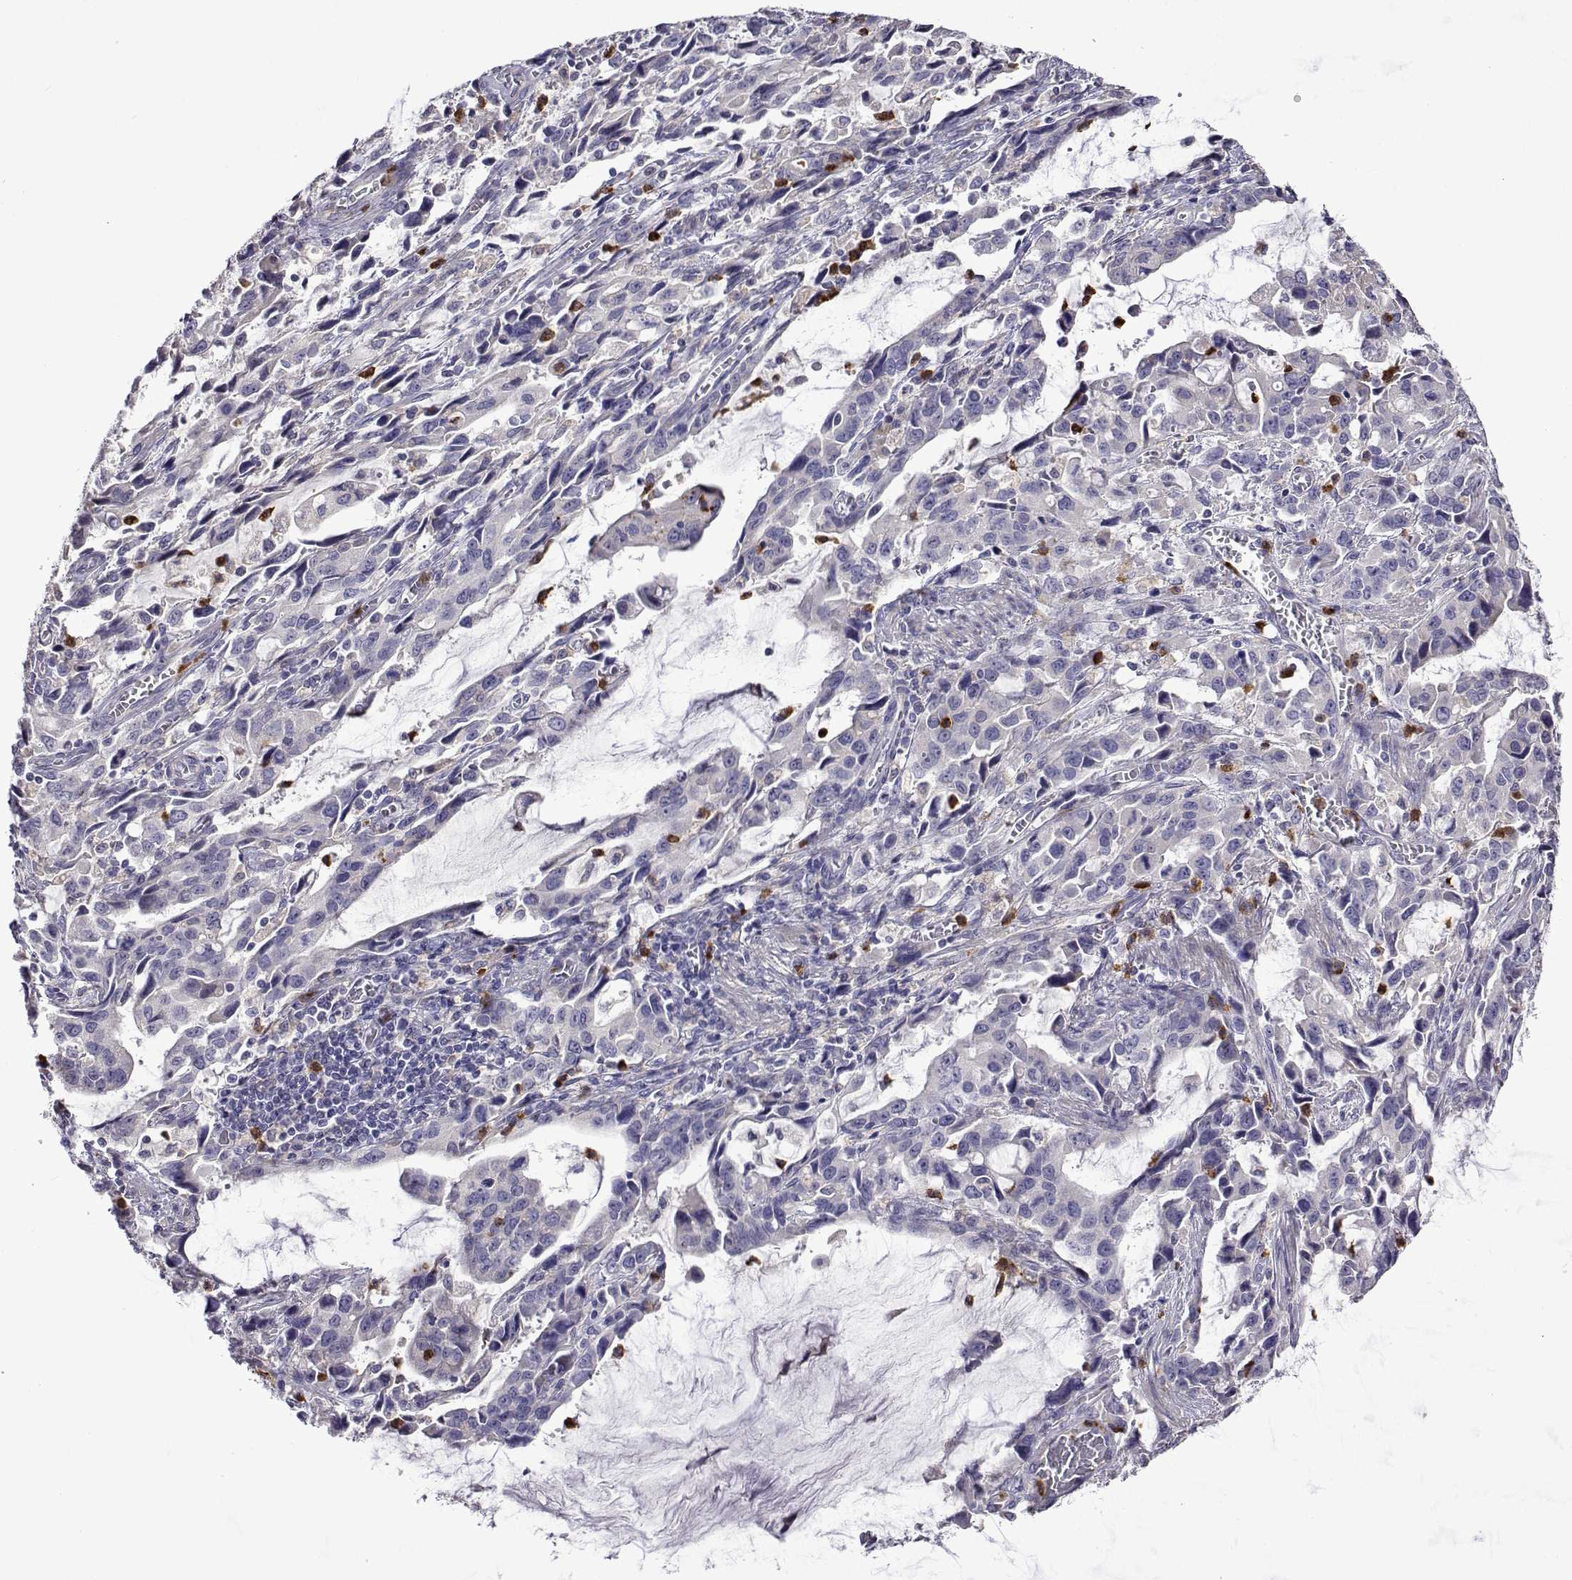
{"staining": {"intensity": "negative", "quantity": "none", "location": "none"}, "tissue": "stomach cancer", "cell_type": "Tumor cells", "image_type": "cancer", "snomed": [{"axis": "morphology", "description": "Adenocarcinoma, NOS"}, {"axis": "topography", "description": "Stomach, upper"}], "caption": "Stomach adenocarcinoma was stained to show a protein in brown. There is no significant staining in tumor cells.", "gene": "SULT2A1", "patient": {"sex": "male", "age": 85}}